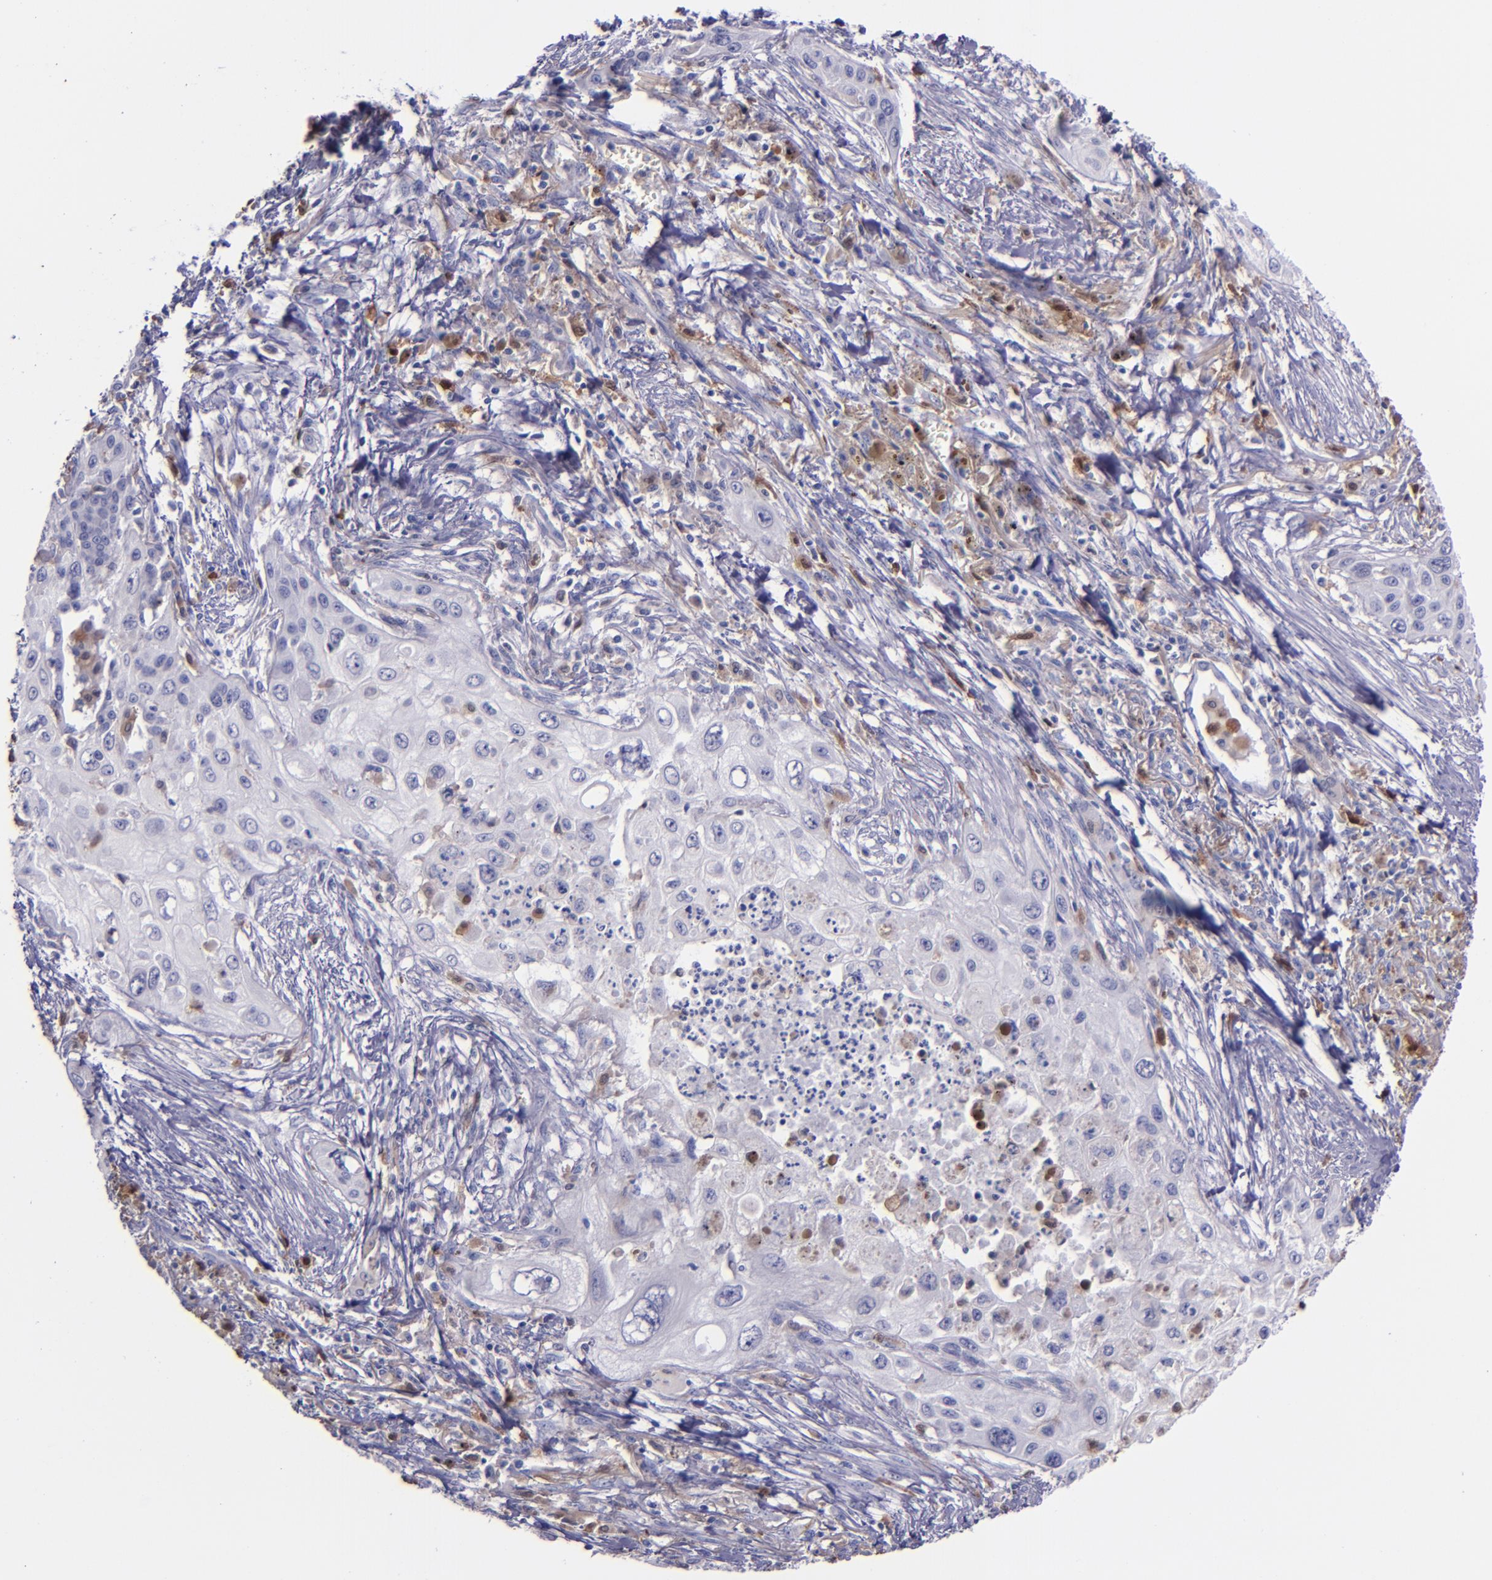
{"staining": {"intensity": "negative", "quantity": "none", "location": "none"}, "tissue": "lung cancer", "cell_type": "Tumor cells", "image_type": "cancer", "snomed": [{"axis": "morphology", "description": "Squamous cell carcinoma, NOS"}, {"axis": "topography", "description": "Lung"}], "caption": "IHC image of squamous cell carcinoma (lung) stained for a protein (brown), which exhibits no staining in tumor cells. (DAB (3,3'-diaminobenzidine) immunohistochemistry (IHC) visualized using brightfield microscopy, high magnification).", "gene": "F13A1", "patient": {"sex": "male", "age": 71}}